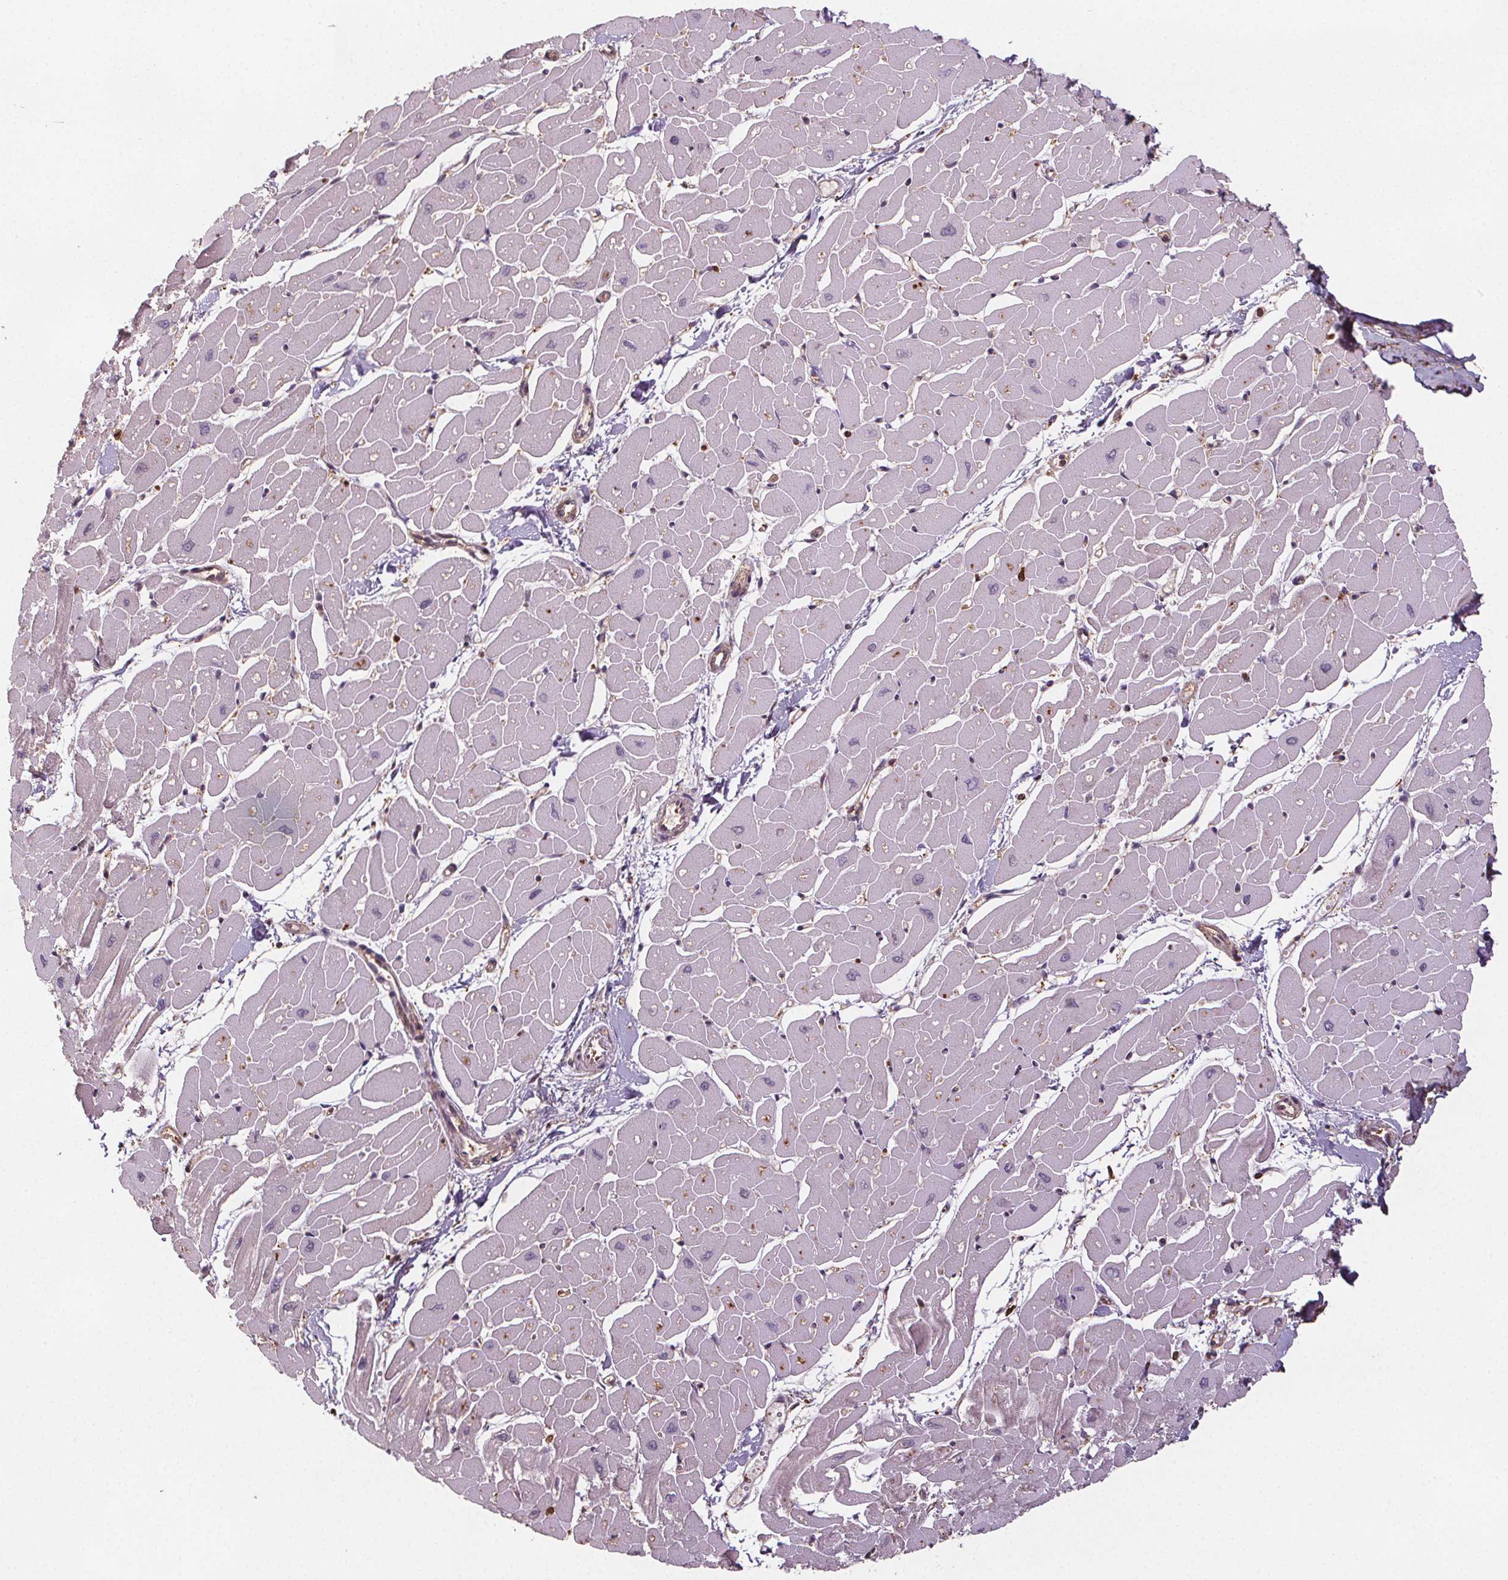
{"staining": {"intensity": "moderate", "quantity": "<25%", "location": "nuclear"}, "tissue": "heart muscle", "cell_type": "Cardiomyocytes", "image_type": "normal", "snomed": [{"axis": "morphology", "description": "Normal tissue, NOS"}, {"axis": "topography", "description": "Heart"}], "caption": "Immunohistochemical staining of benign human heart muscle reveals moderate nuclear protein staining in approximately <25% of cardiomyocytes.", "gene": "ENO1", "patient": {"sex": "male", "age": 57}}